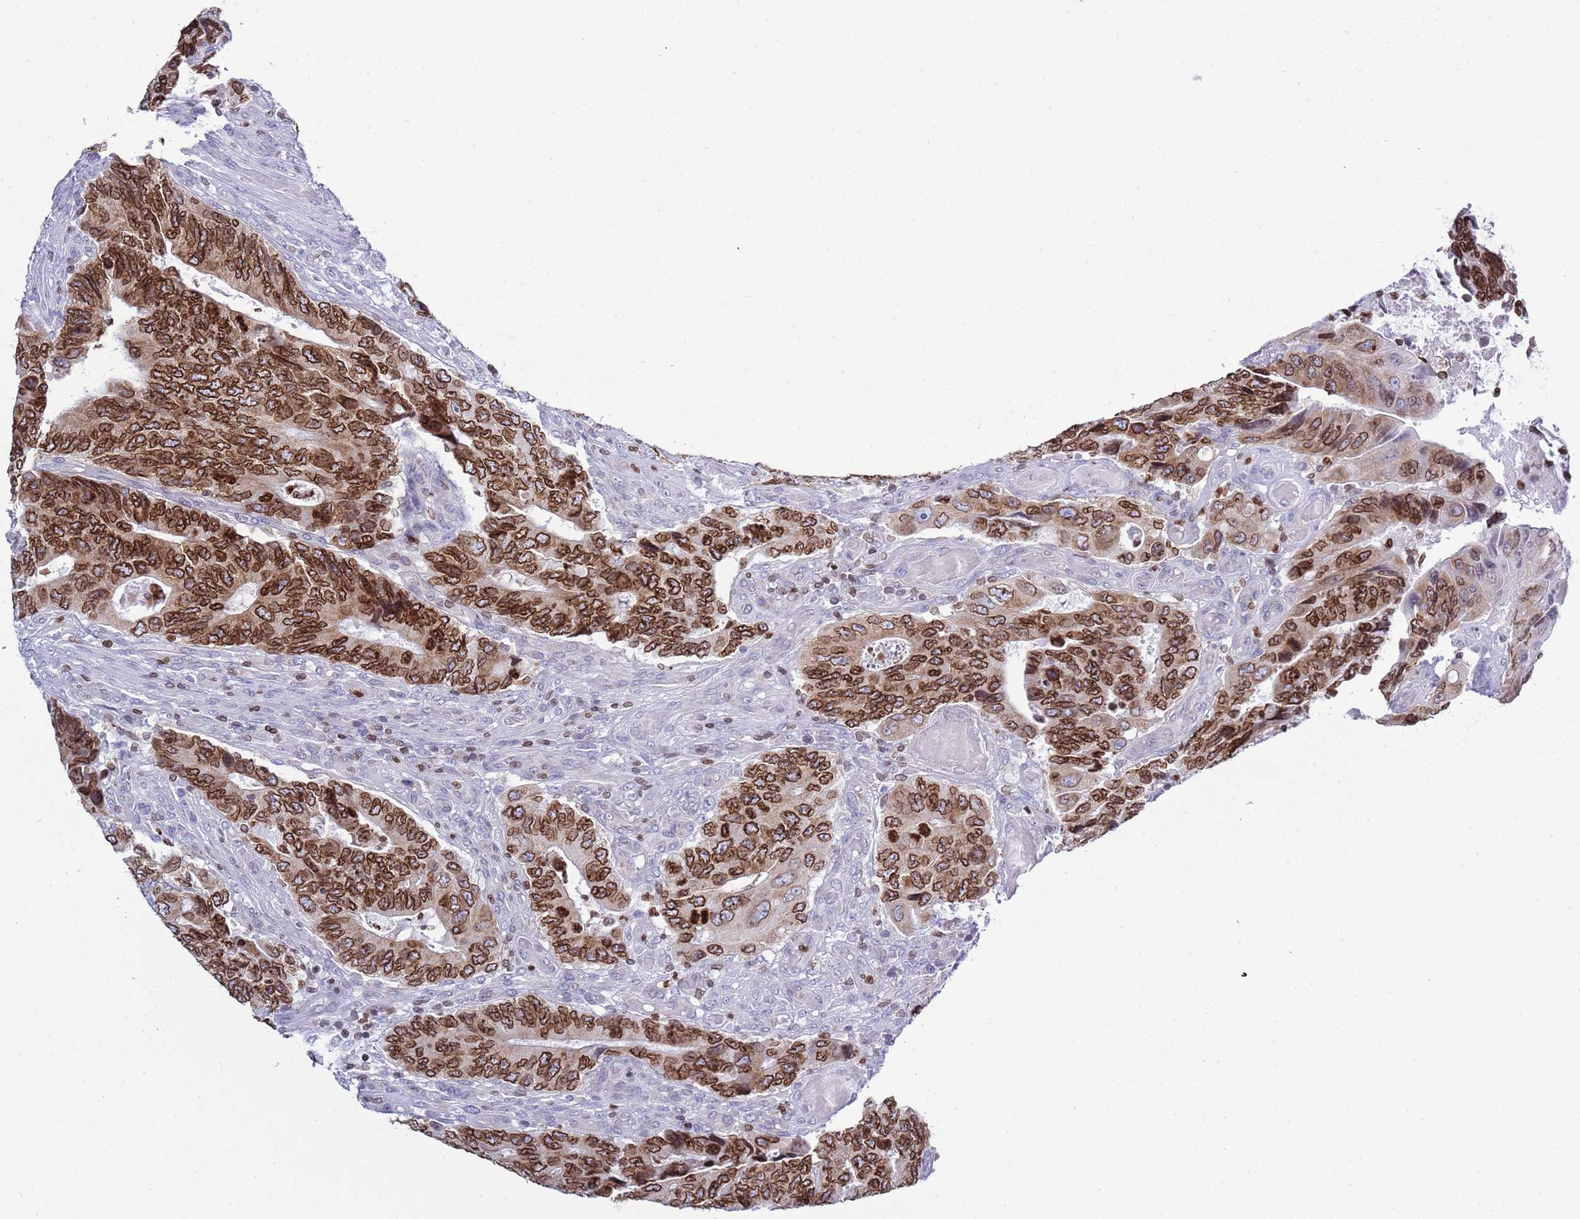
{"staining": {"intensity": "strong", "quantity": ">75%", "location": "cytoplasmic/membranous,nuclear"}, "tissue": "colorectal cancer", "cell_type": "Tumor cells", "image_type": "cancer", "snomed": [{"axis": "morphology", "description": "Adenocarcinoma, NOS"}, {"axis": "topography", "description": "Colon"}], "caption": "A brown stain highlights strong cytoplasmic/membranous and nuclear staining of a protein in adenocarcinoma (colorectal) tumor cells.", "gene": "LBR", "patient": {"sex": "male", "age": 87}}